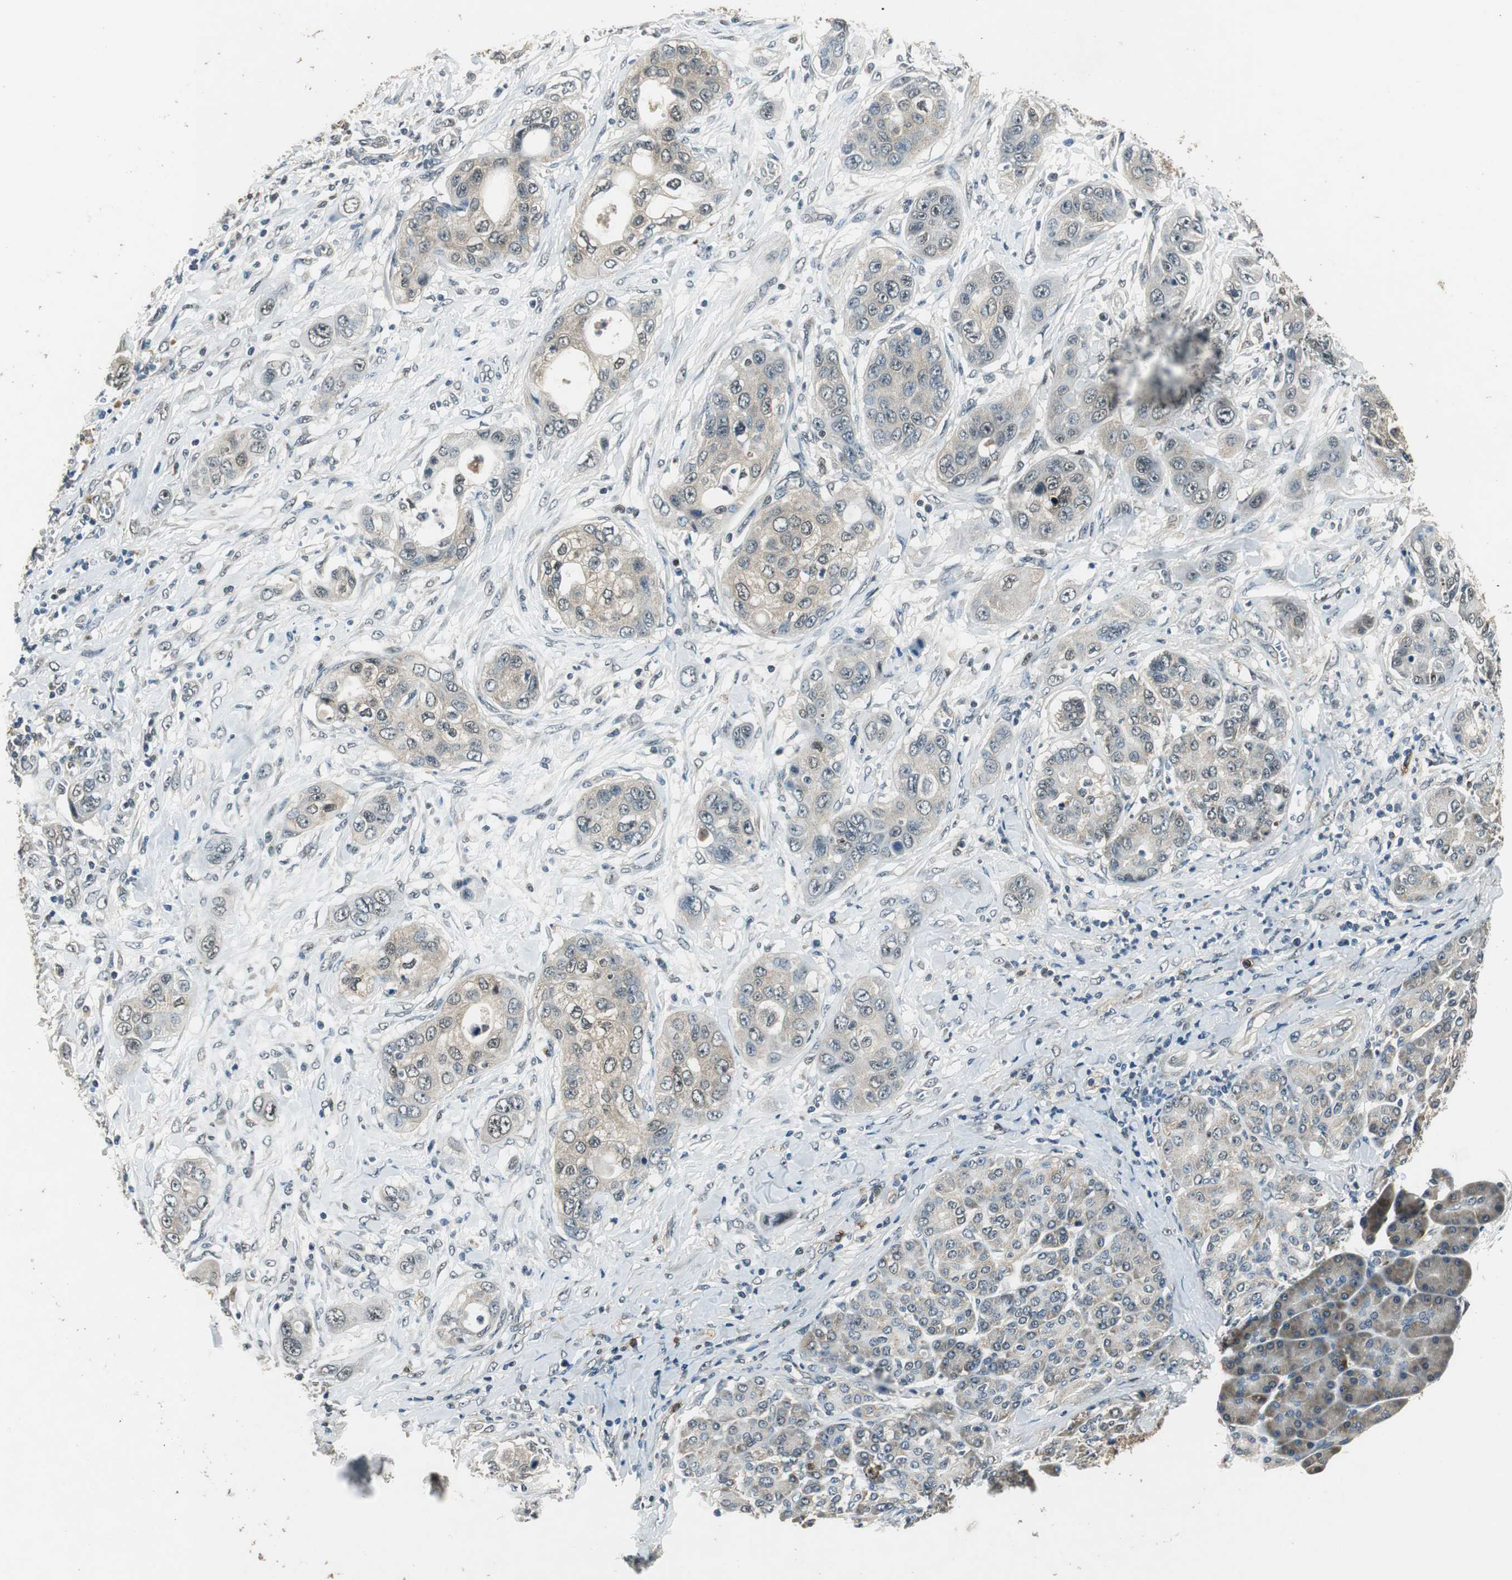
{"staining": {"intensity": "weak", "quantity": "25%-75%", "location": "cytoplasmic/membranous,nuclear"}, "tissue": "pancreatic cancer", "cell_type": "Tumor cells", "image_type": "cancer", "snomed": [{"axis": "morphology", "description": "Adenocarcinoma, NOS"}, {"axis": "topography", "description": "Pancreas"}], "caption": "This is a photomicrograph of IHC staining of adenocarcinoma (pancreatic), which shows weak staining in the cytoplasmic/membranous and nuclear of tumor cells.", "gene": "PSMB4", "patient": {"sex": "female", "age": 70}}